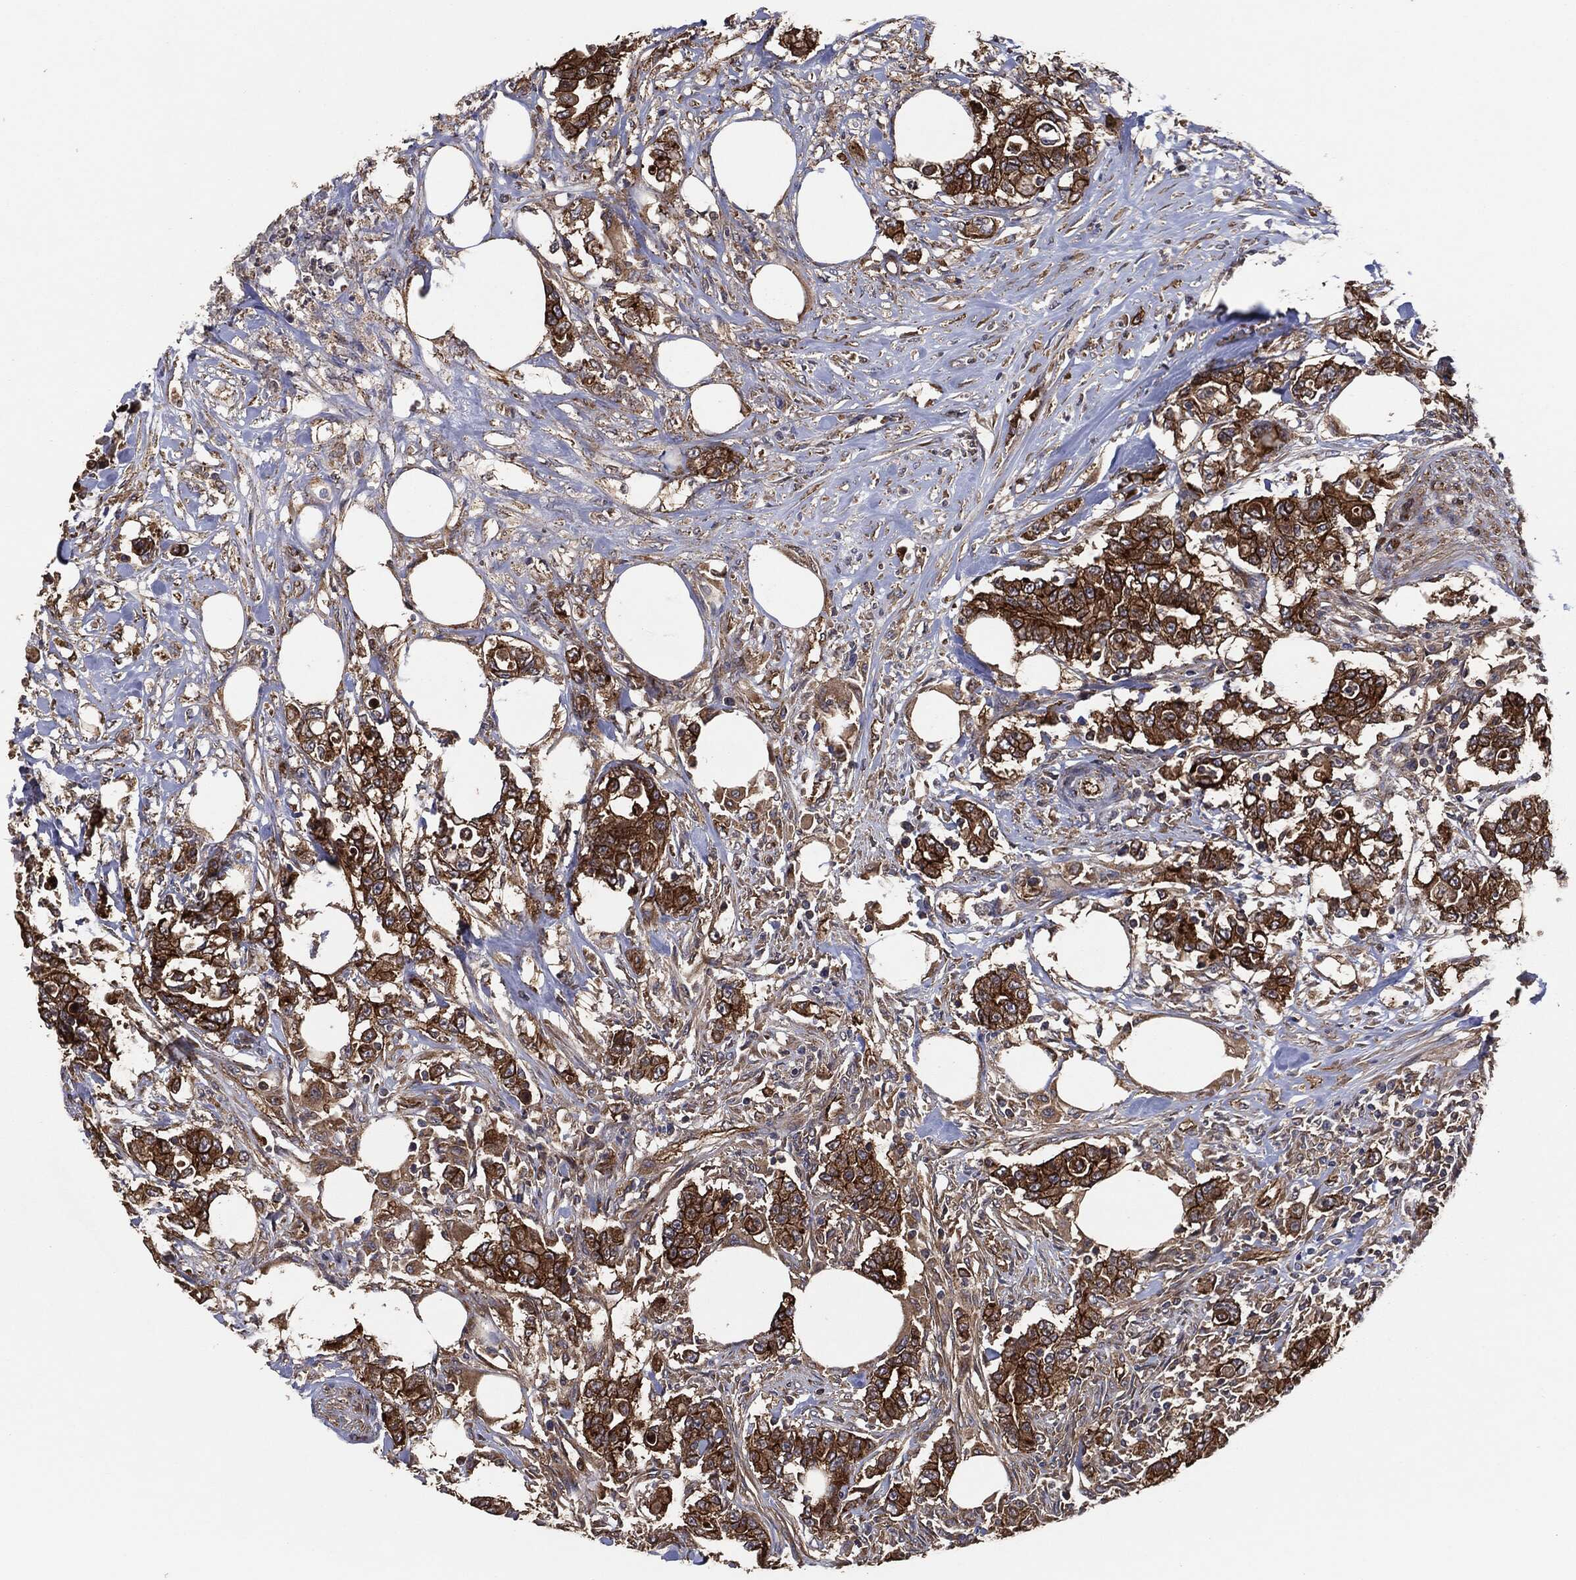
{"staining": {"intensity": "strong", "quantity": "25%-75%", "location": "cytoplasmic/membranous"}, "tissue": "colorectal cancer", "cell_type": "Tumor cells", "image_type": "cancer", "snomed": [{"axis": "morphology", "description": "Adenocarcinoma, NOS"}, {"axis": "topography", "description": "Colon"}], "caption": "Immunohistochemistry (IHC) of colorectal cancer reveals high levels of strong cytoplasmic/membranous expression in approximately 25%-75% of tumor cells. (DAB = brown stain, brightfield microscopy at high magnification).", "gene": "CTNNA1", "patient": {"sex": "female", "age": 48}}